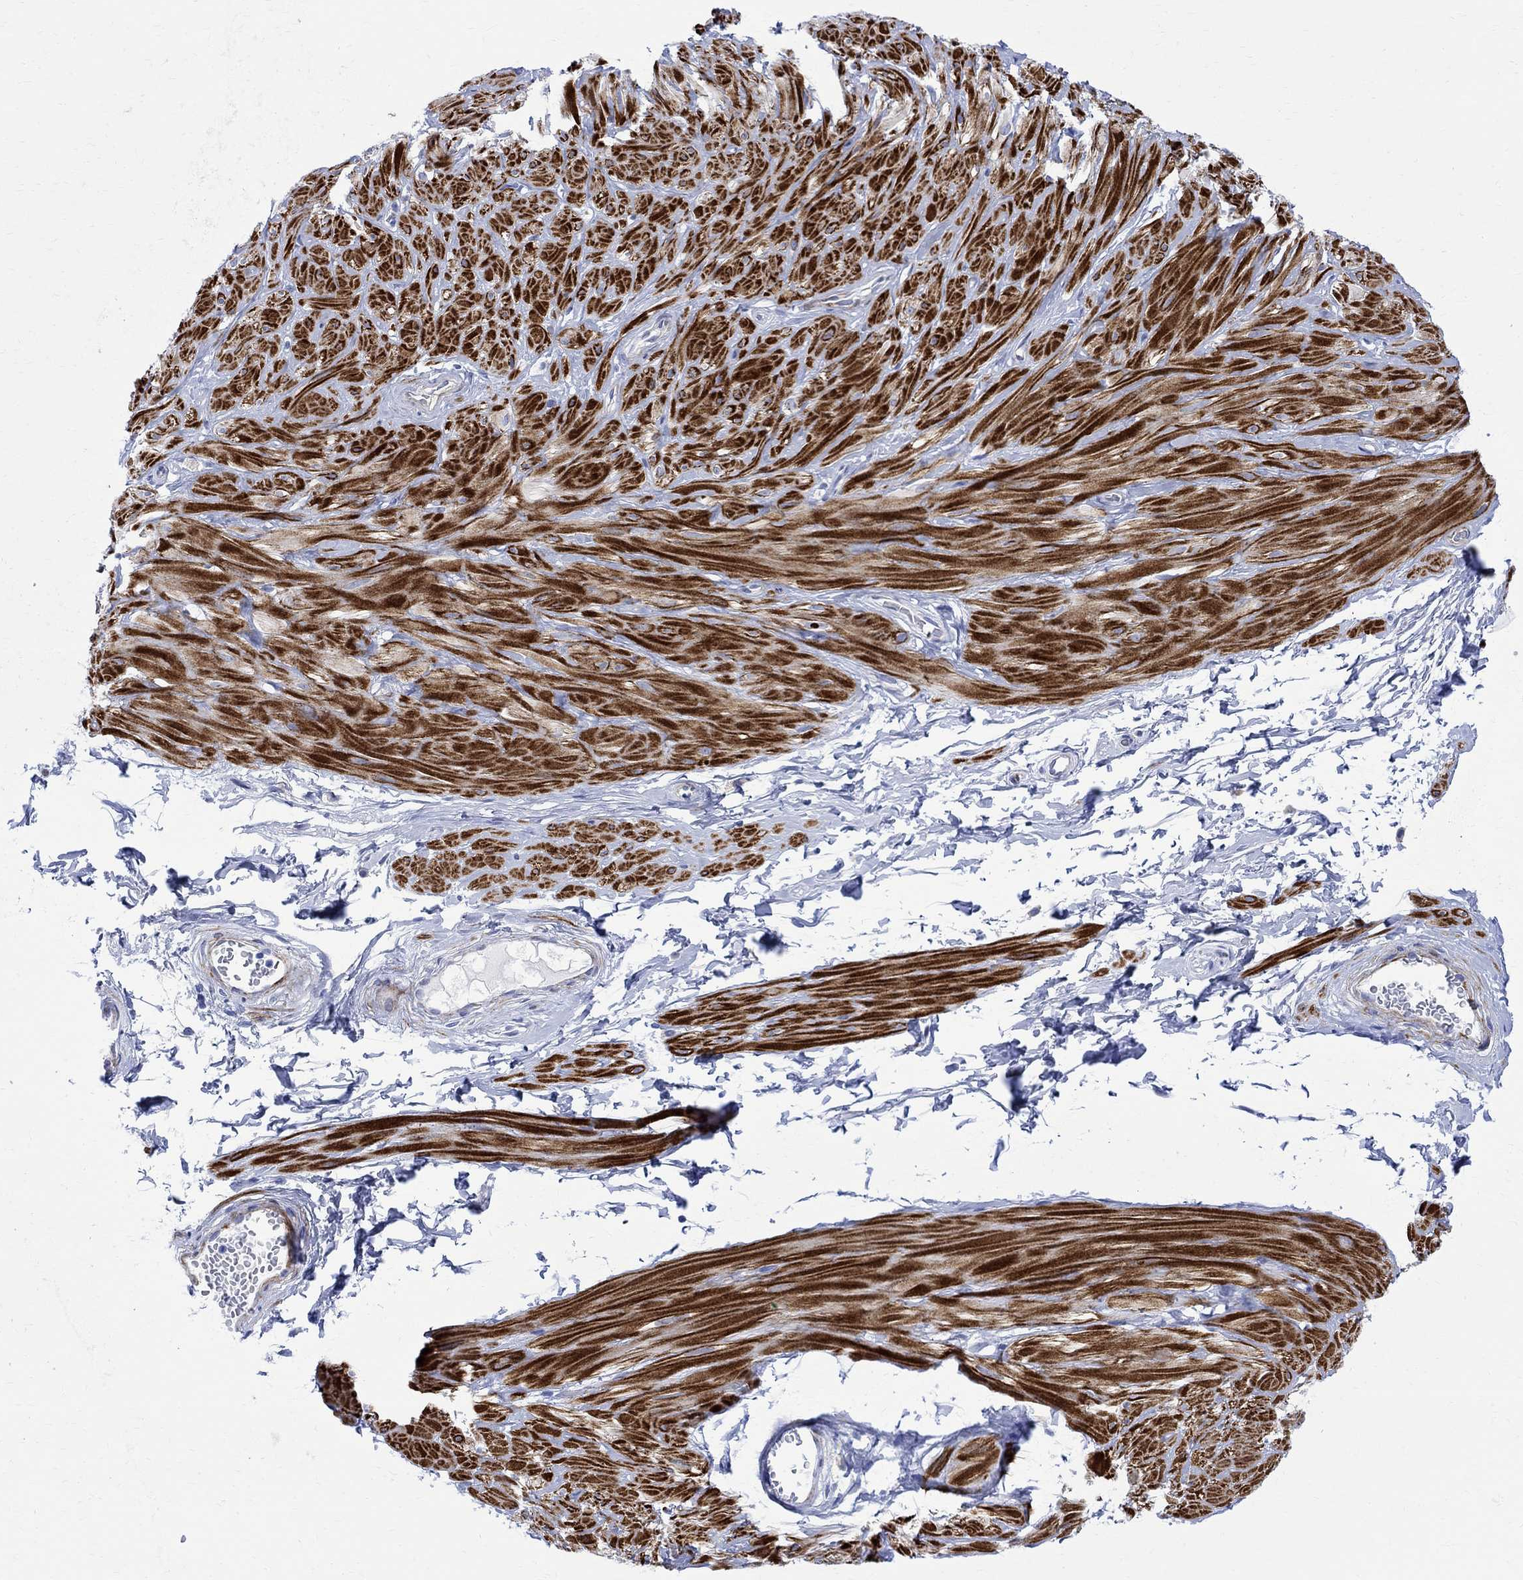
{"staining": {"intensity": "negative", "quantity": "none", "location": "none"}, "tissue": "adipose tissue", "cell_type": "Adipocytes", "image_type": "normal", "snomed": [{"axis": "morphology", "description": "Normal tissue, NOS"}, {"axis": "topography", "description": "Smooth muscle"}, {"axis": "topography", "description": "Peripheral nerve tissue"}], "caption": "Immunohistochemical staining of unremarkable adipose tissue demonstrates no significant positivity in adipocytes.", "gene": "PARVB", "patient": {"sex": "male", "age": 22}}